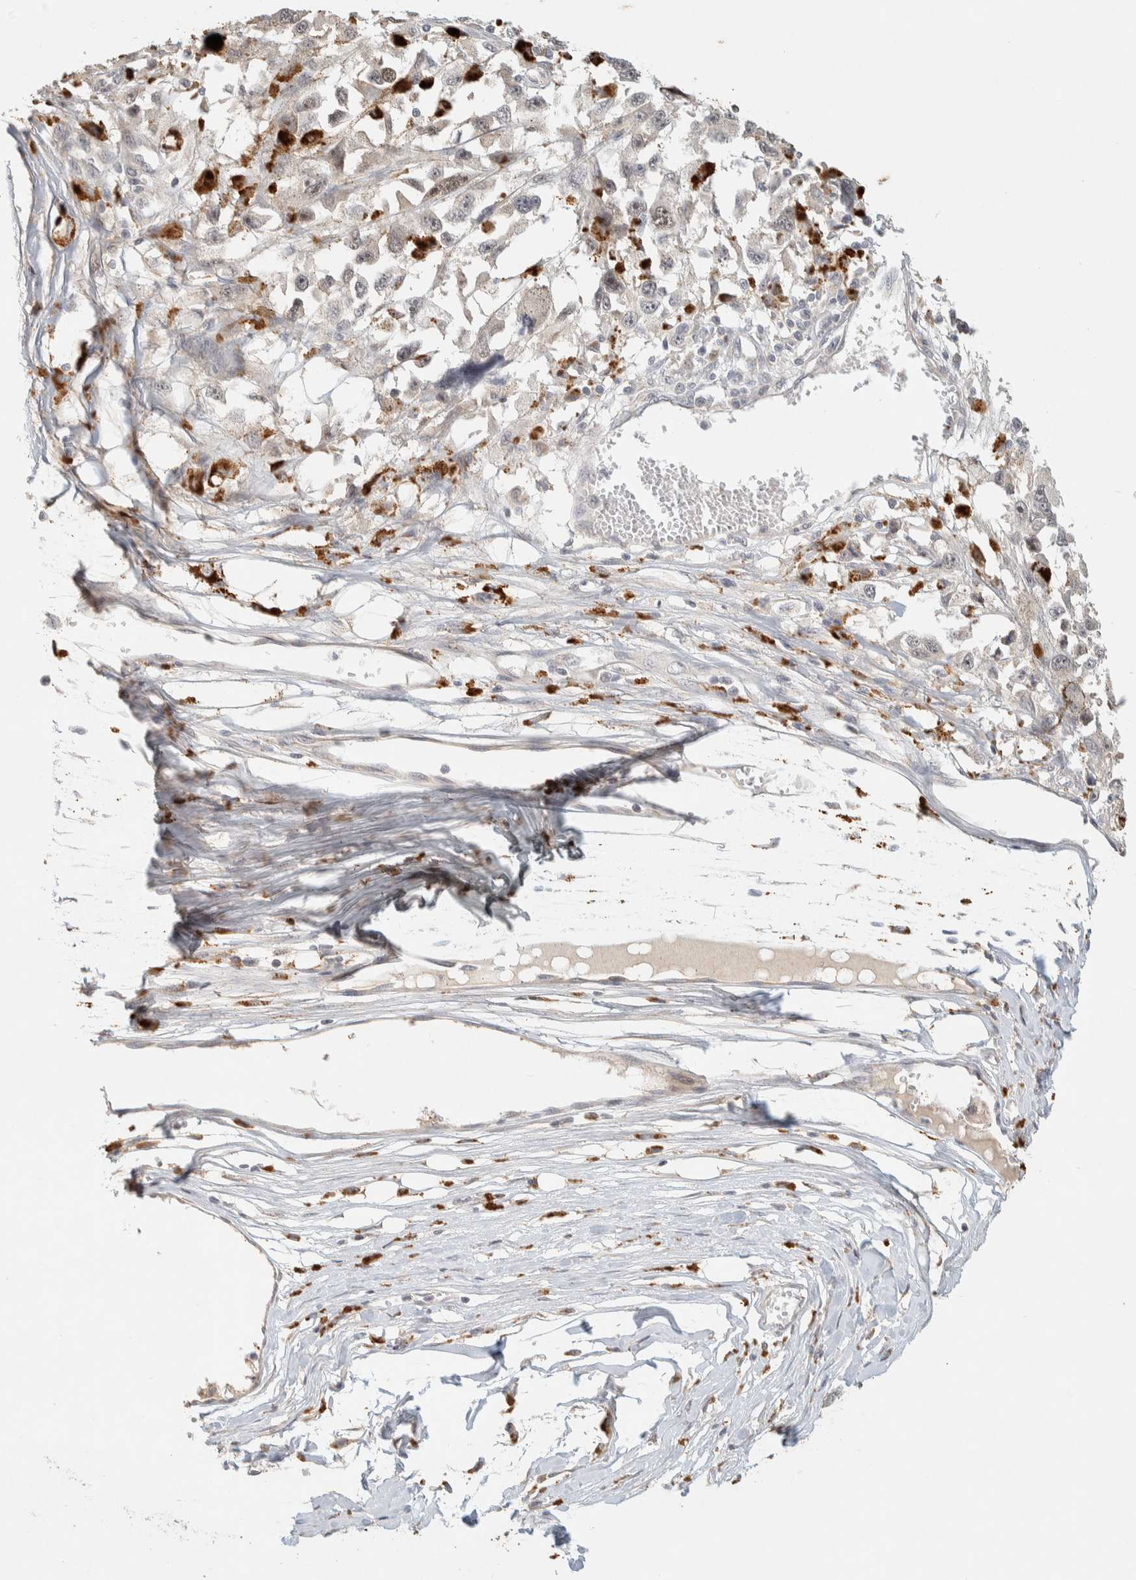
{"staining": {"intensity": "negative", "quantity": "none", "location": "none"}, "tissue": "melanoma", "cell_type": "Tumor cells", "image_type": "cancer", "snomed": [{"axis": "morphology", "description": "Malignant melanoma, Metastatic site"}, {"axis": "topography", "description": "Lymph node"}], "caption": "Micrograph shows no significant protein expression in tumor cells of melanoma. Brightfield microscopy of IHC stained with DAB (3,3'-diaminobenzidine) (brown) and hematoxylin (blue), captured at high magnification.", "gene": "ITPA", "patient": {"sex": "male", "age": 59}}